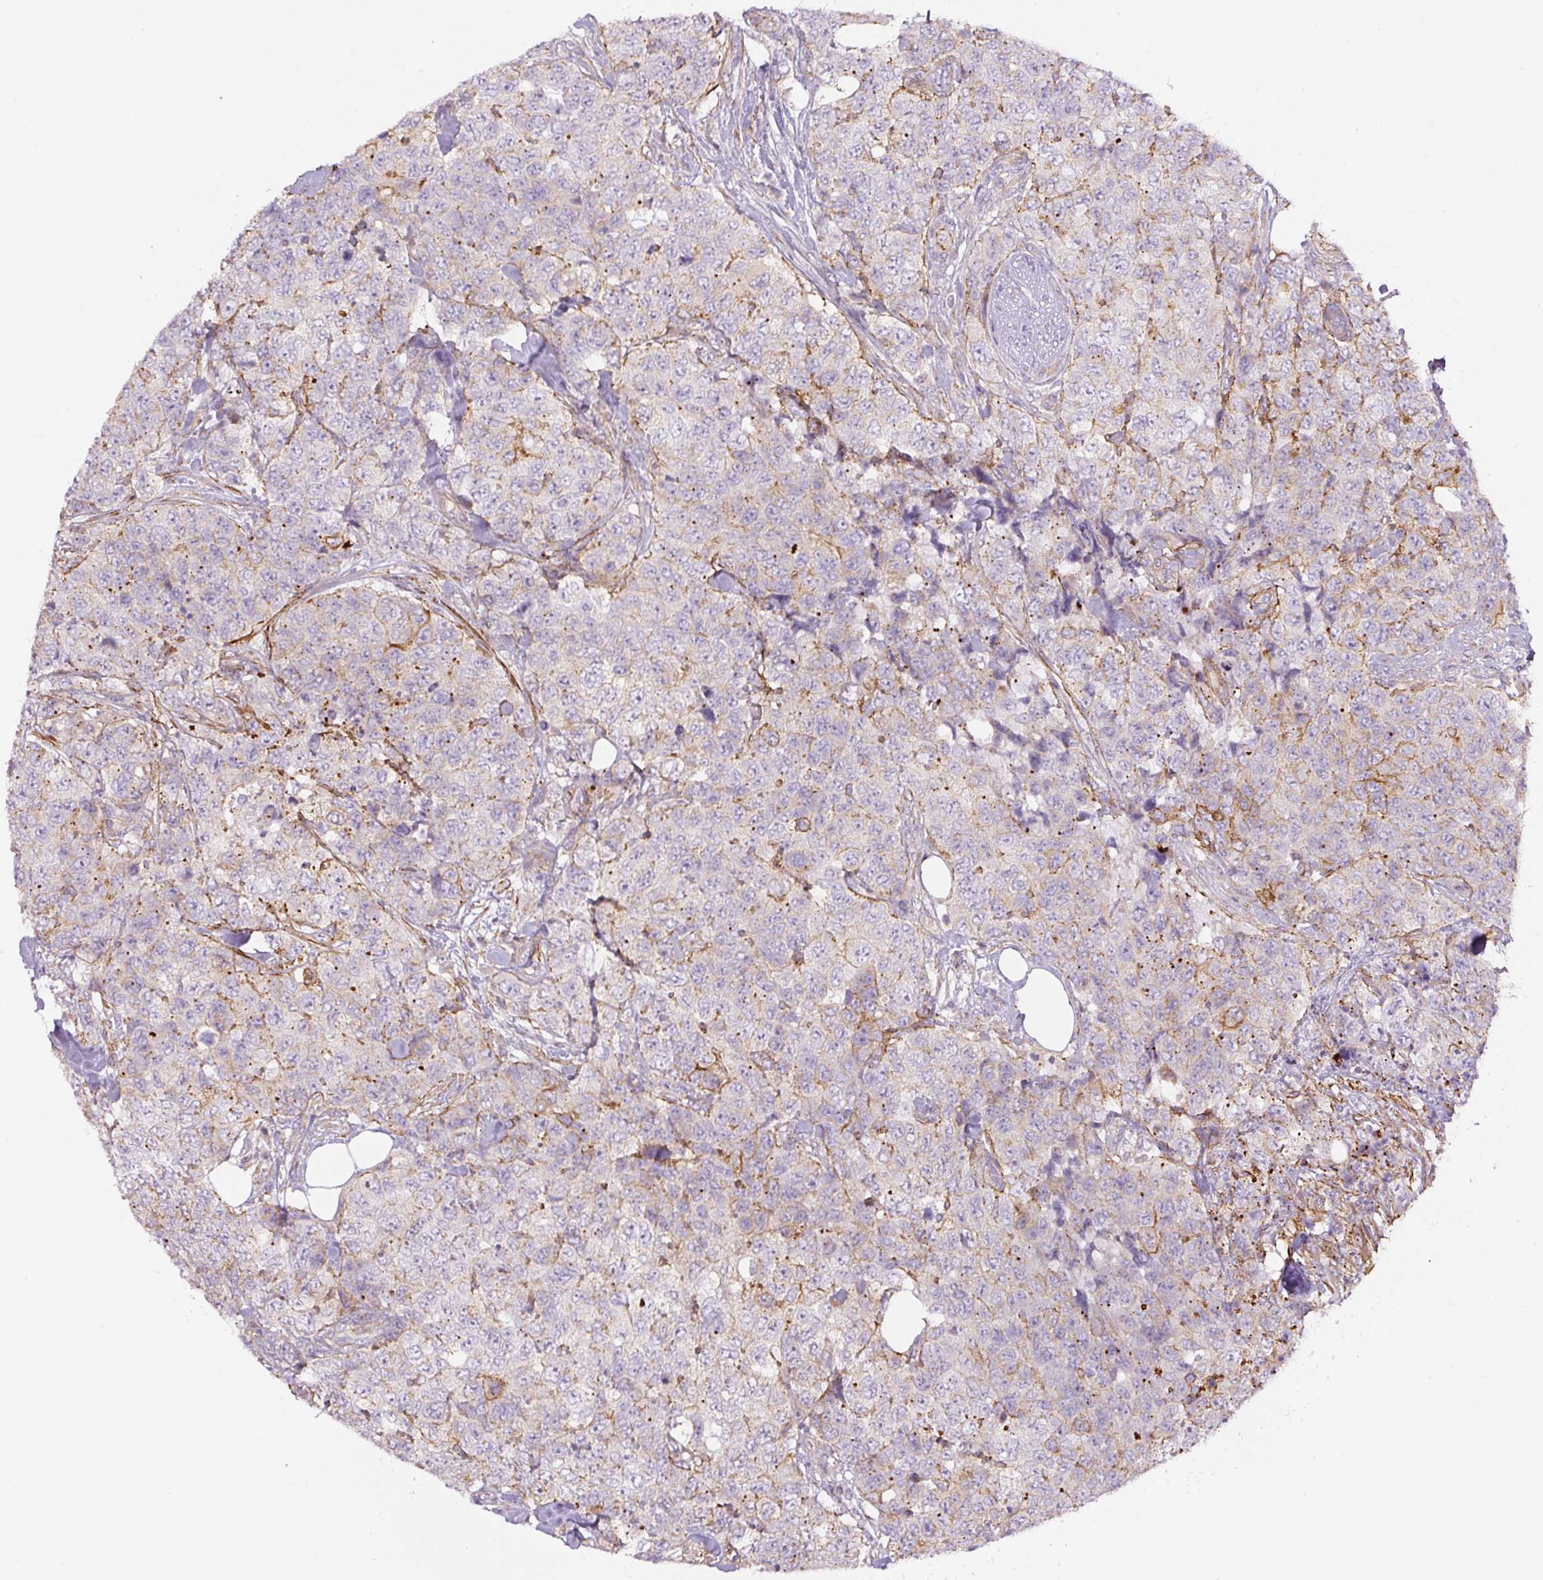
{"staining": {"intensity": "negative", "quantity": "none", "location": "none"}, "tissue": "urothelial cancer", "cell_type": "Tumor cells", "image_type": "cancer", "snomed": [{"axis": "morphology", "description": "Urothelial carcinoma, High grade"}, {"axis": "topography", "description": "Urinary bladder"}], "caption": "This is an immunohistochemistry micrograph of high-grade urothelial carcinoma. There is no positivity in tumor cells.", "gene": "CCNI2", "patient": {"sex": "female", "age": 78}}